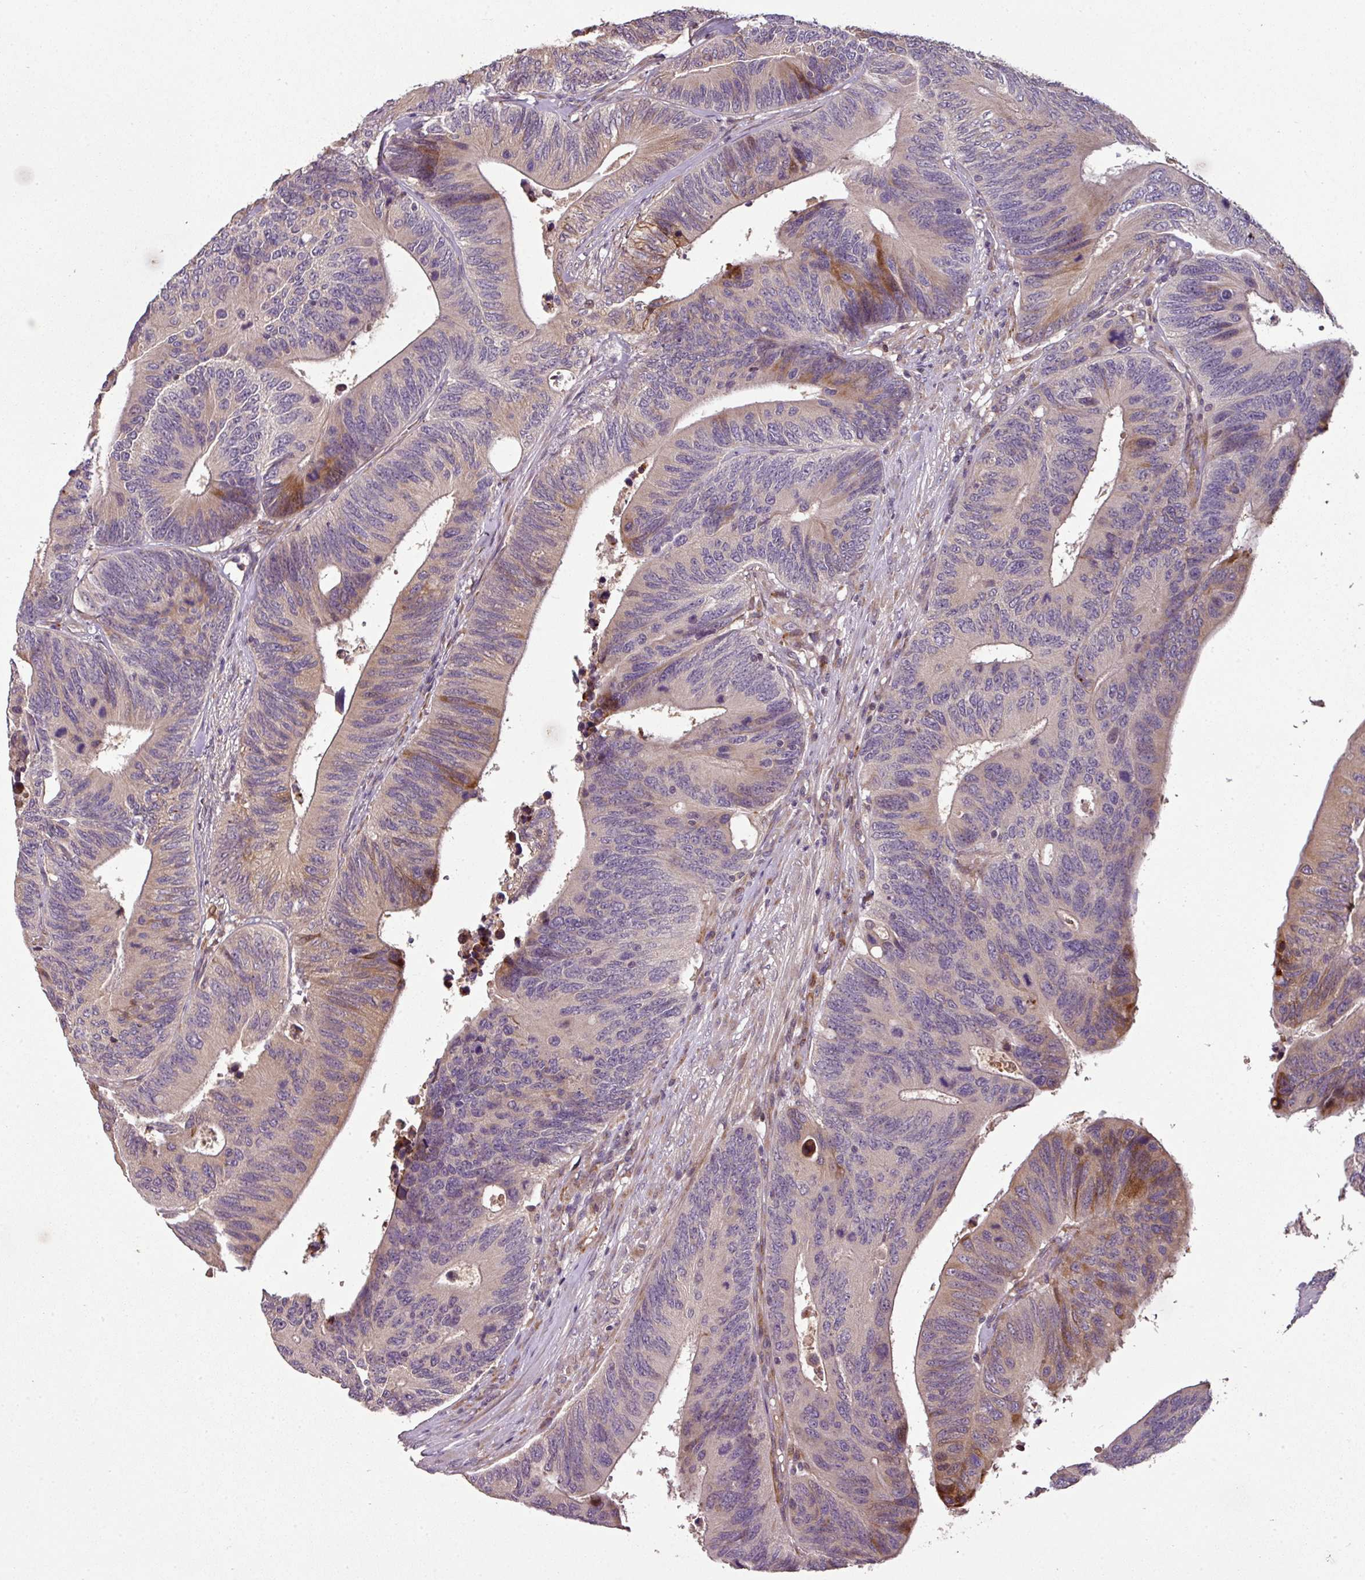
{"staining": {"intensity": "moderate", "quantity": "<25%", "location": "cytoplasmic/membranous"}, "tissue": "colorectal cancer", "cell_type": "Tumor cells", "image_type": "cancer", "snomed": [{"axis": "morphology", "description": "Adenocarcinoma, NOS"}, {"axis": "topography", "description": "Colon"}], "caption": "The immunohistochemical stain shows moderate cytoplasmic/membranous expression in tumor cells of colorectal cancer (adenocarcinoma) tissue.", "gene": "SPCS3", "patient": {"sex": "male", "age": 87}}